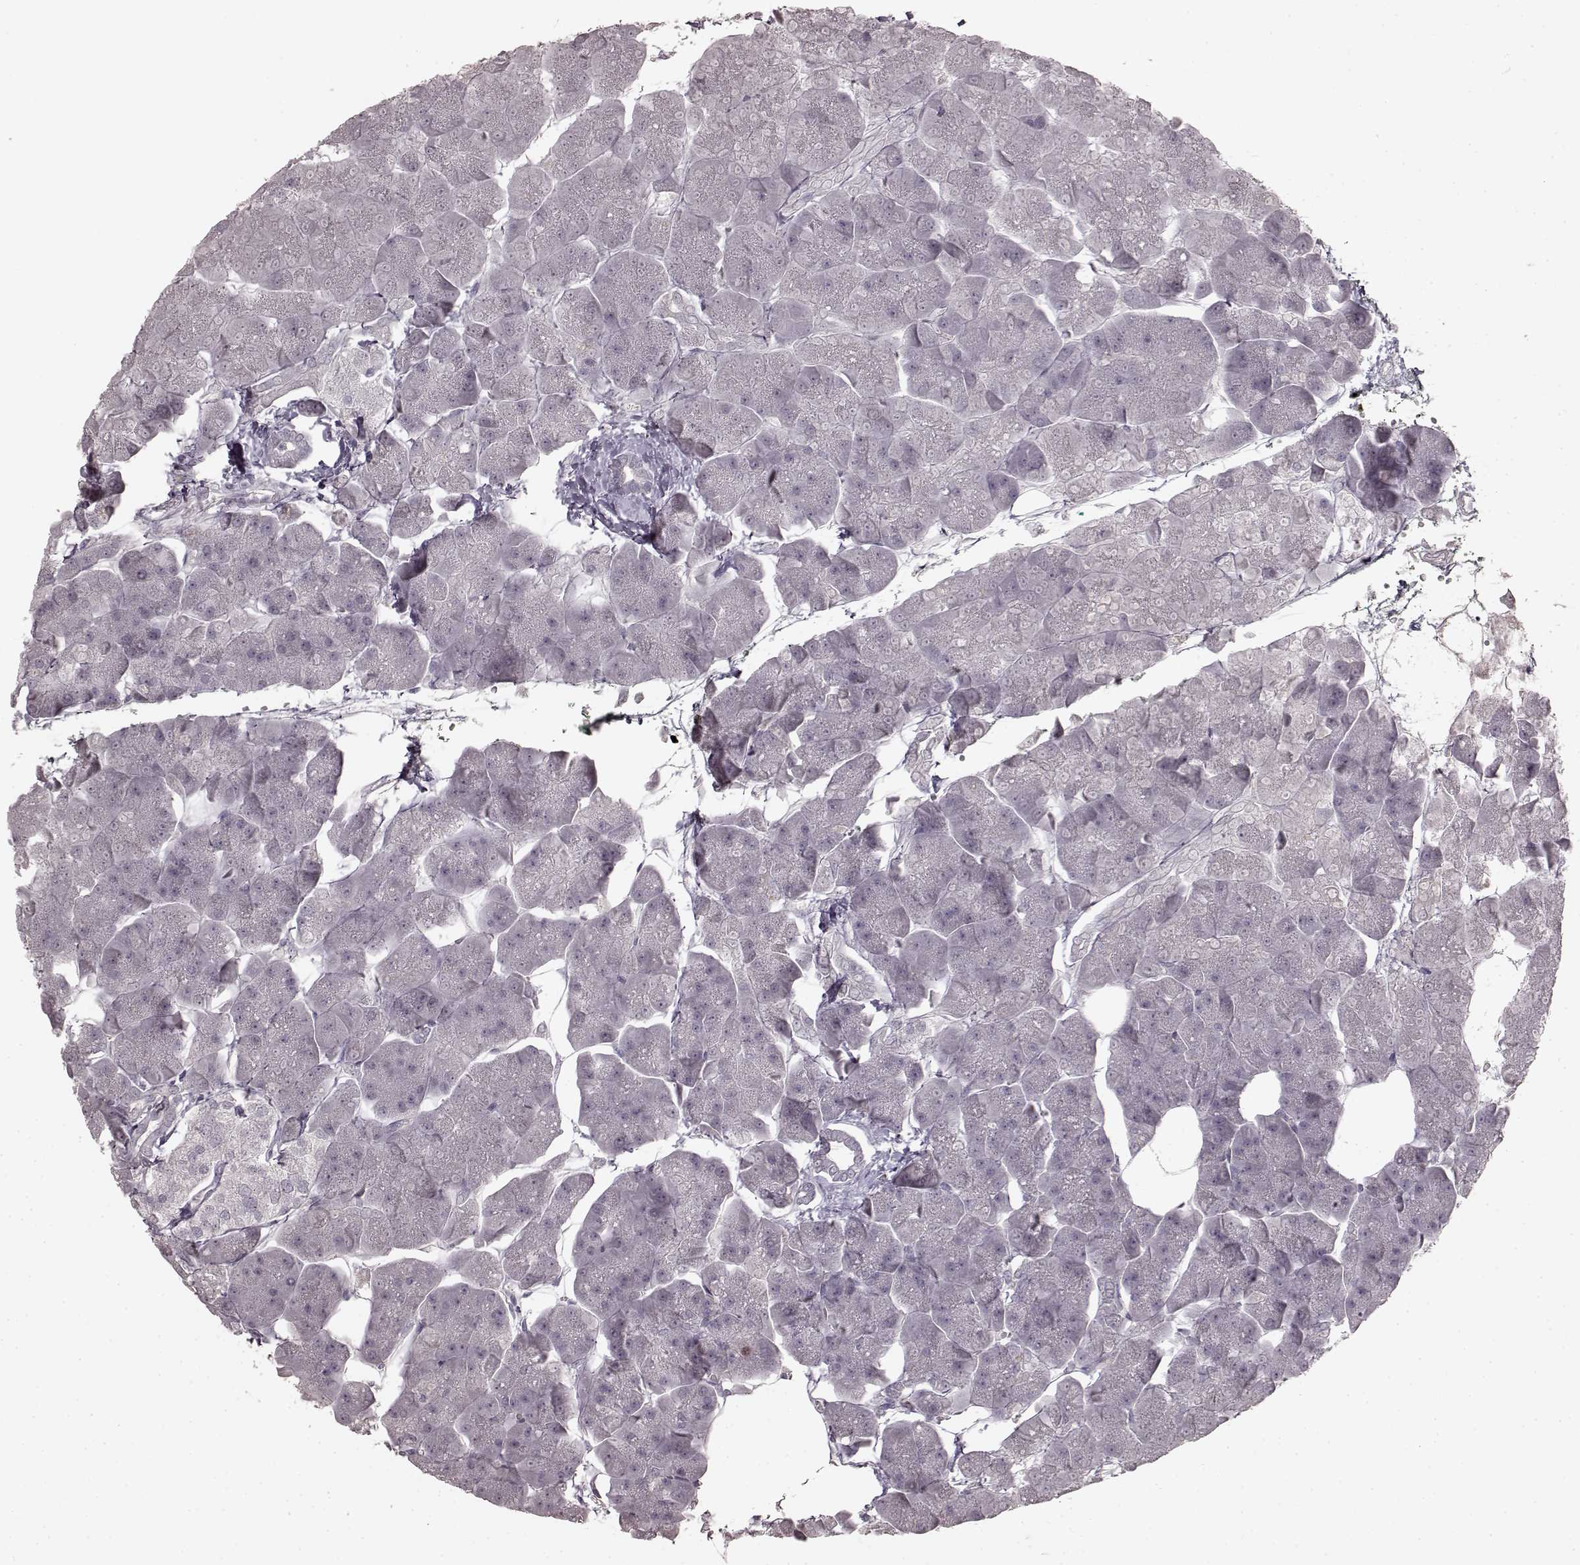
{"staining": {"intensity": "moderate", "quantity": "<25%", "location": "nuclear"}, "tissue": "pancreas", "cell_type": "Exocrine glandular cells", "image_type": "normal", "snomed": [{"axis": "morphology", "description": "Normal tissue, NOS"}, {"axis": "topography", "description": "Adipose tissue"}, {"axis": "topography", "description": "Pancreas"}, {"axis": "topography", "description": "Peripheral nerve tissue"}], "caption": "Immunohistochemistry (IHC) (DAB) staining of unremarkable human pancreas exhibits moderate nuclear protein staining in approximately <25% of exocrine glandular cells. Ihc stains the protein in brown and the nuclei are stained blue.", "gene": "CCNA2", "patient": {"sex": "female", "age": 58}}